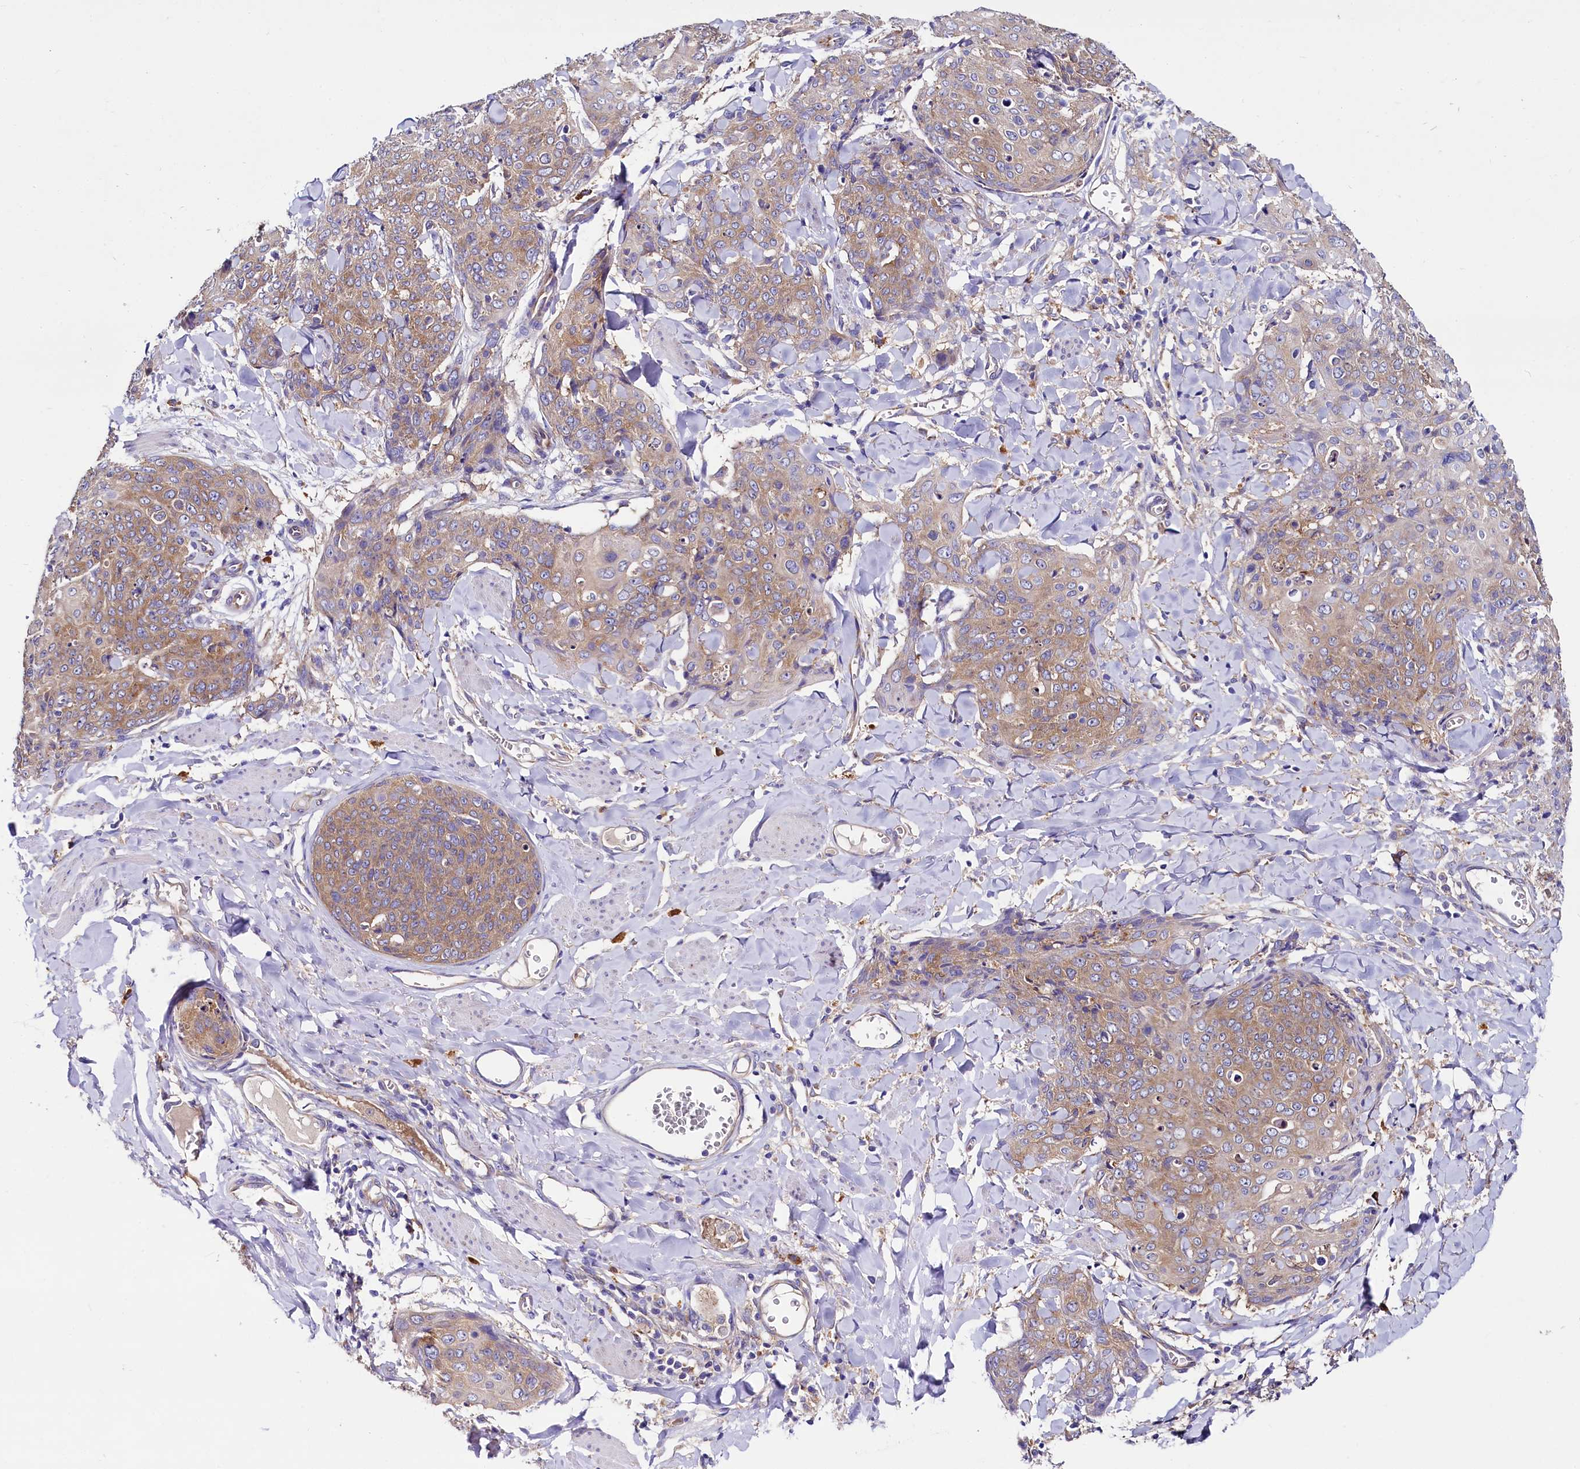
{"staining": {"intensity": "moderate", "quantity": ">75%", "location": "cytoplasmic/membranous"}, "tissue": "skin cancer", "cell_type": "Tumor cells", "image_type": "cancer", "snomed": [{"axis": "morphology", "description": "Squamous cell carcinoma, NOS"}, {"axis": "topography", "description": "Skin"}, {"axis": "topography", "description": "Vulva"}], "caption": "Human skin squamous cell carcinoma stained for a protein (brown) shows moderate cytoplasmic/membranous positive positivity in about >75% of tumor cells.", "gene": "QARS1", "patient": {"sex": "female", "age": 85}}